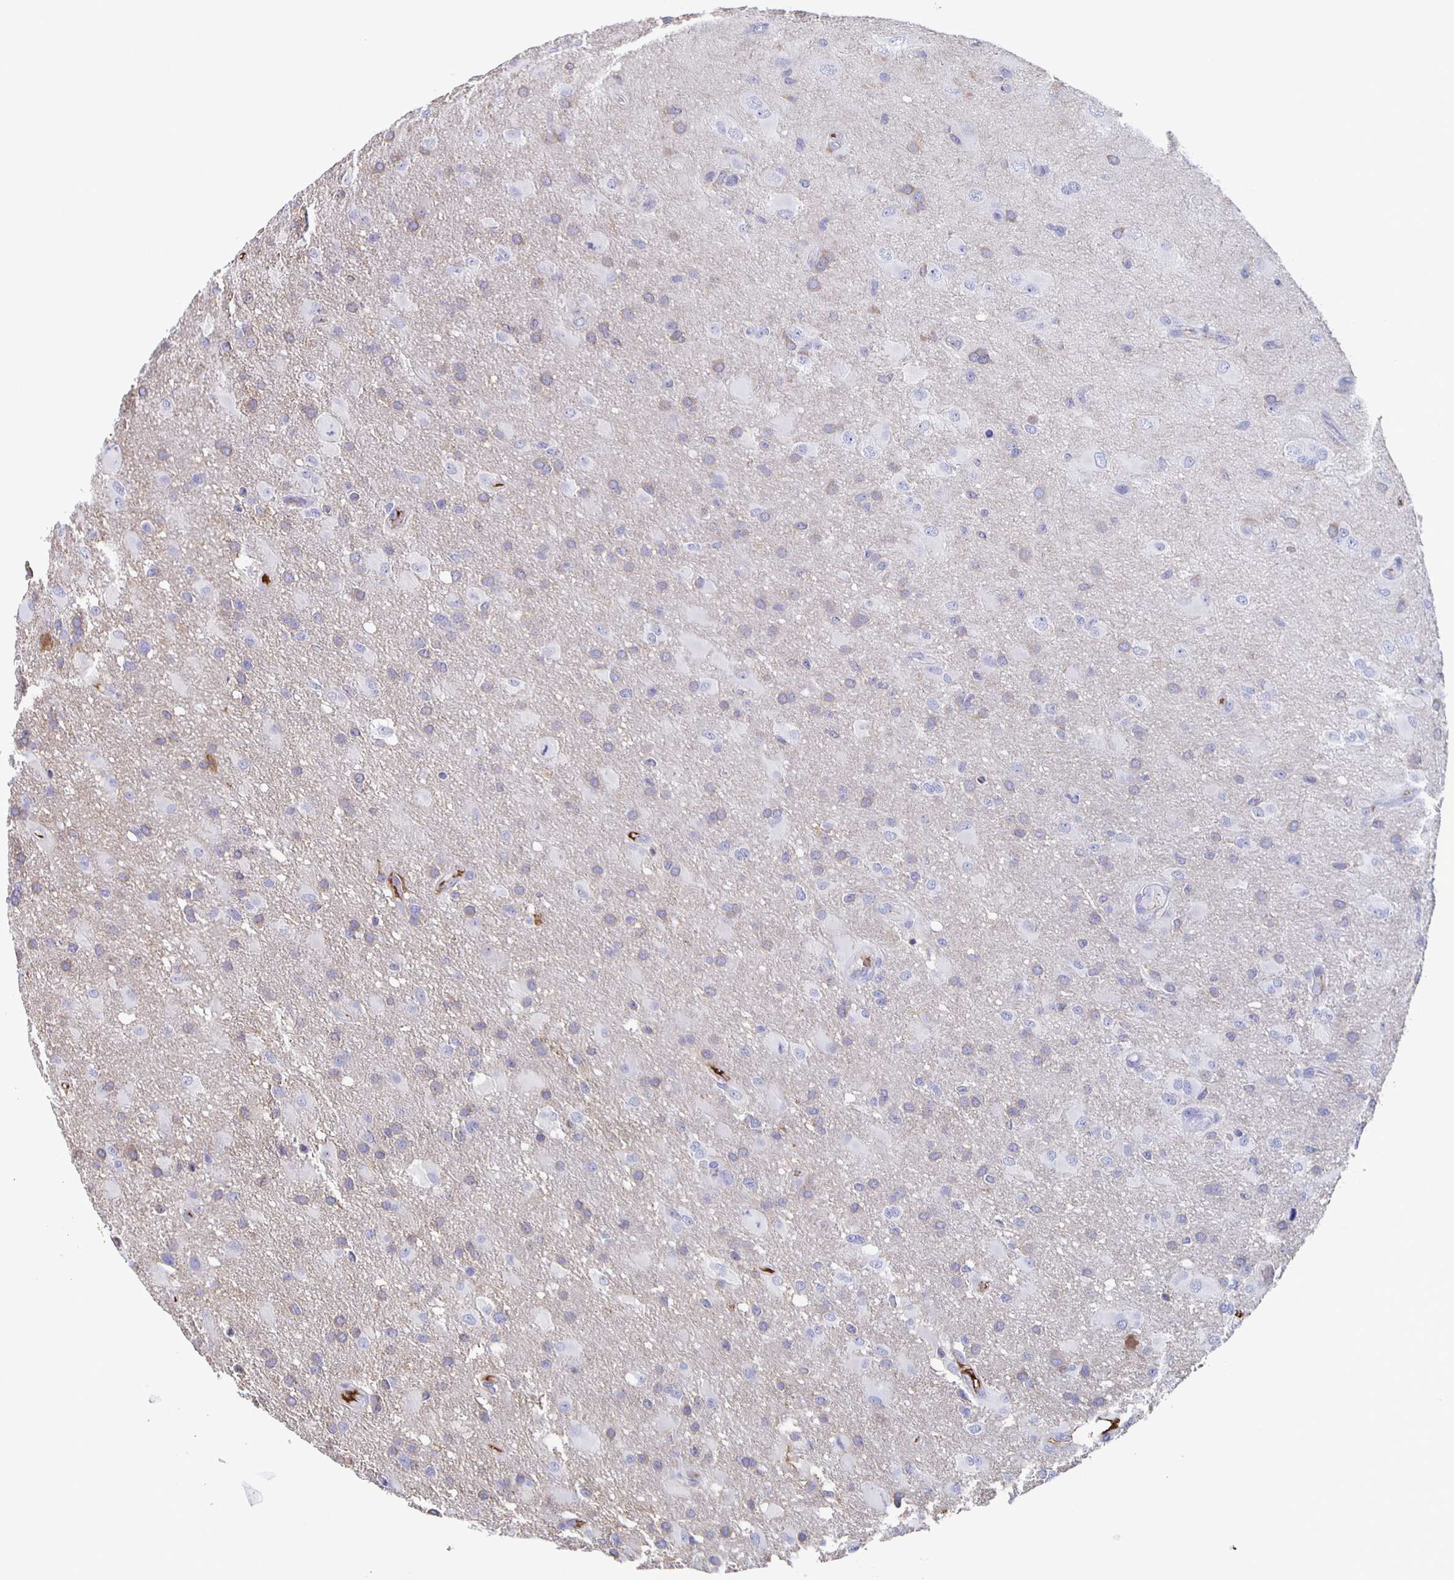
{"staining": {"intensity": "weak", "quantity": "<25%", "location": "cytoplasmic/membranous"}, "tissue": "glioma", "cell_type": "Tumor cells", "image_type": "cancer", "snomed": [{"axis": "morphology", "description": "Glioma, malignant, High grade"}, {"axis": "topography", "description": "Brain"}], "caption": "The image reveals no staining of tumor cells in glioma.", "gene": "FGA", "patient": {"sex": "male", "age": 53}}